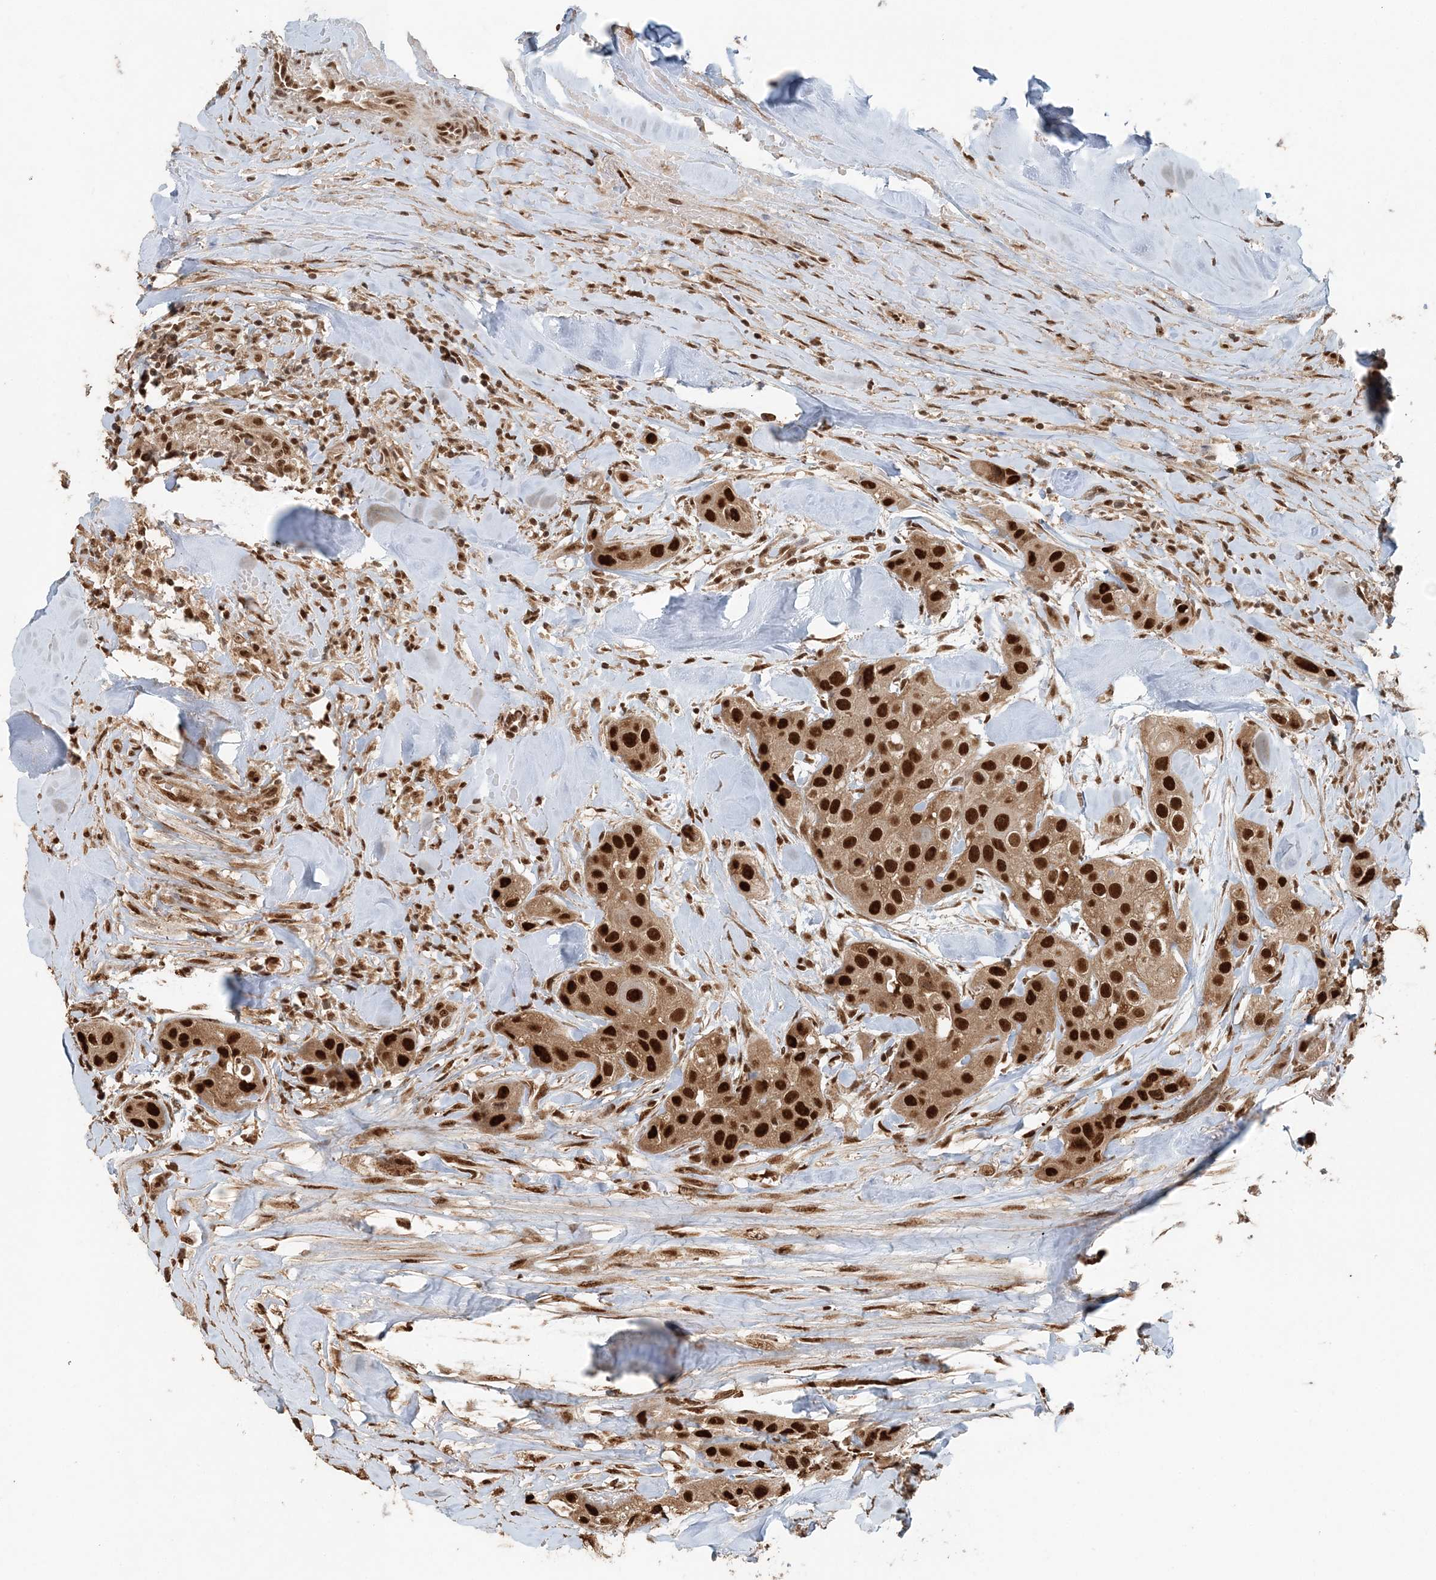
{"staining": {"intensity": "strong", "quantity": ">75%", "location": "nuclear"}, "tissue": "head and neck cancer", "cell_type": "Tumor cells", "image_type": "cancer", "snomed": [{"axis": "morphology", "description": "Normal tissue, NOS"}, {"axis": "morphology", "description": "Squamous cell carcinoma, NOS"}, {"axis": "topography", "description": "Skeletal muscle"}, {"axis": "topography", "description": "Head-Neck"}], "caption": "Immunohistochemical staining of head and neck squamous cell carcinoma shows high levels of strong nuclear protein positivity in approximately >75% of tumor cells.", "gene": "ARHGAP35", "patient": {"sex": "male", "age": 51}}